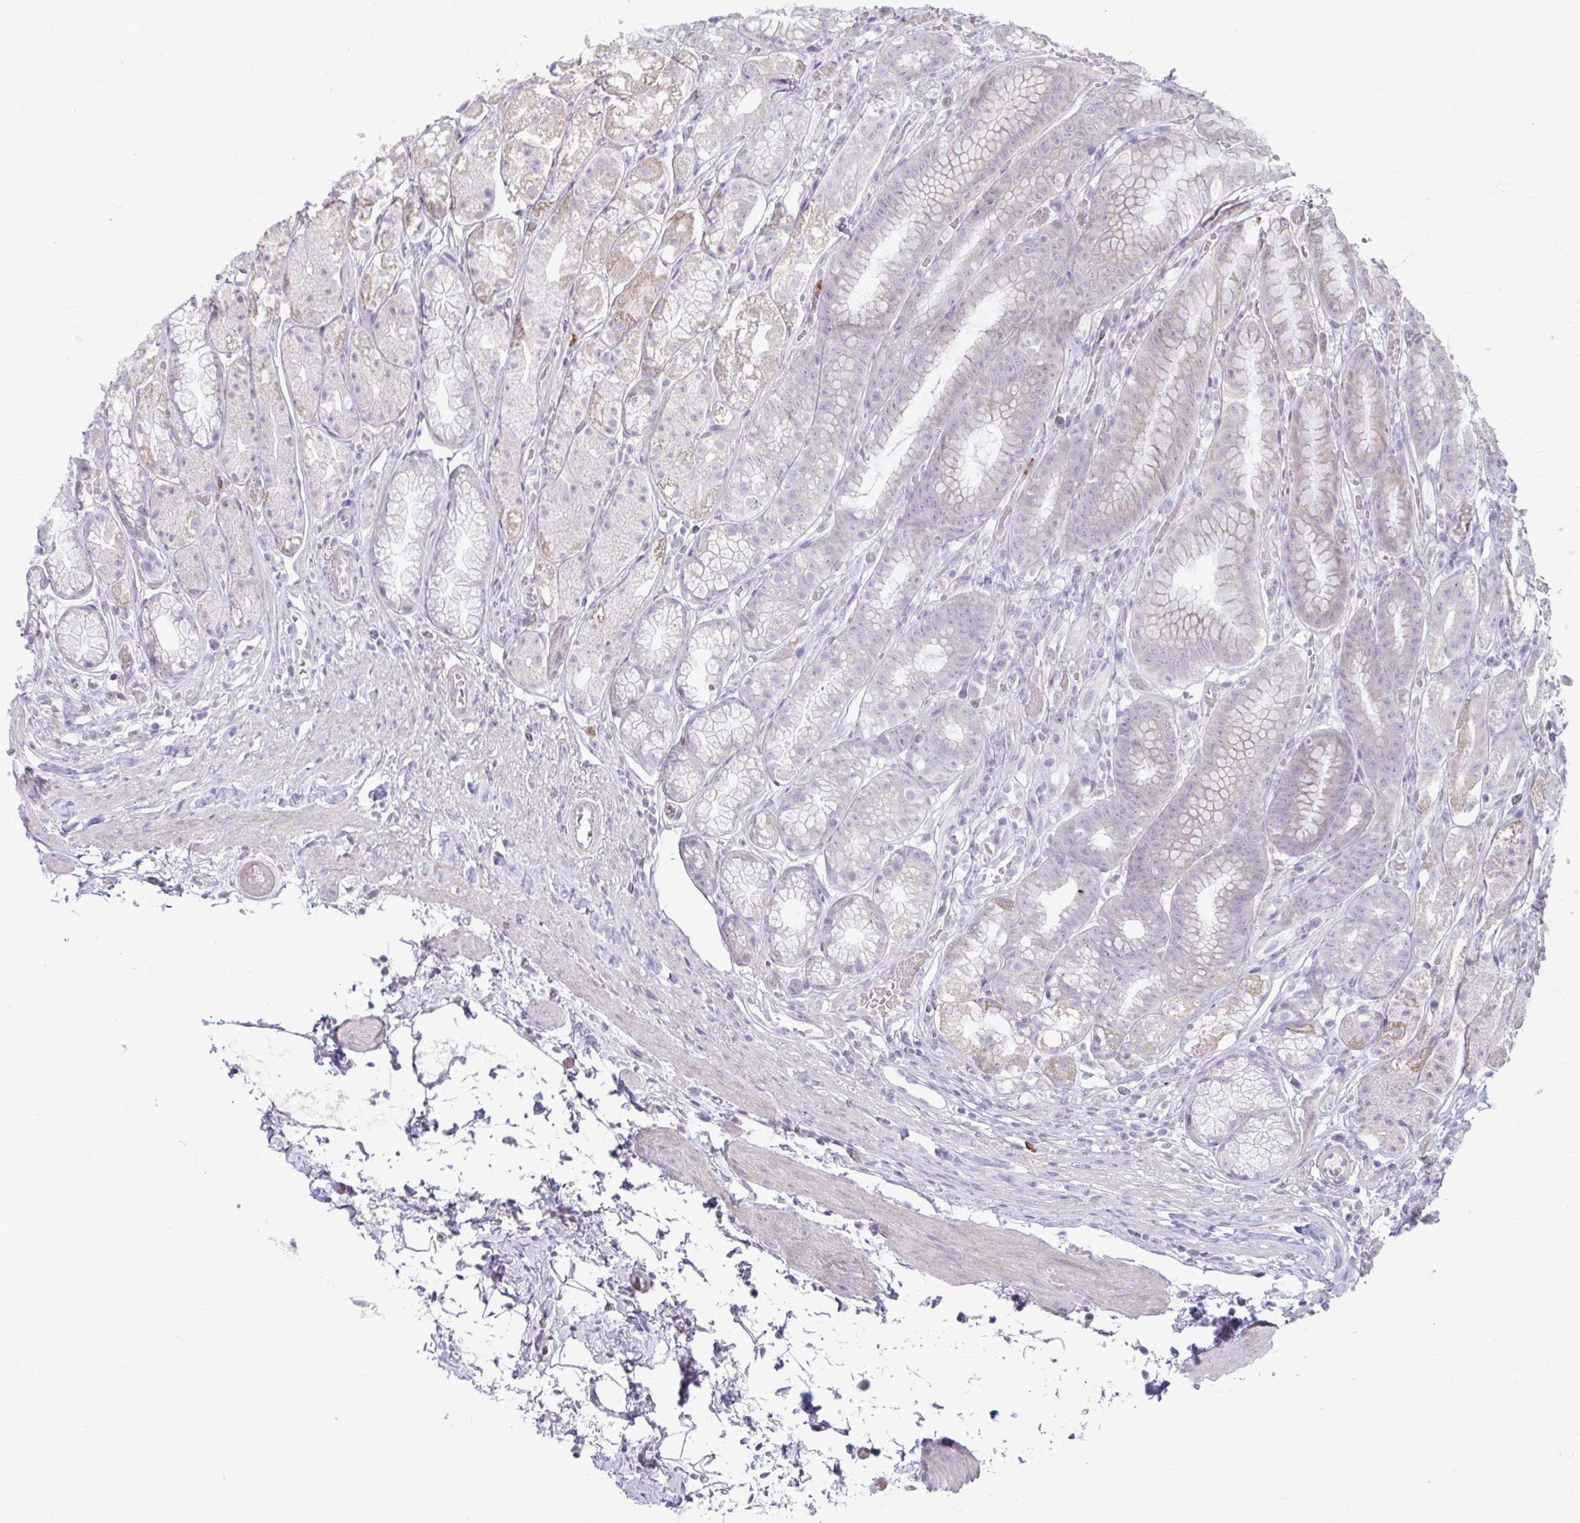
{"staining": {"intensity": "weak", "quantity": "<25%", "location": "cytoplasmic/membranous"}, "tissue": "stomach", "cell_type": "Glandular cells", "image_type": "normal", "snomed": [{"axis": "morphology", "description": "Normal tissue, NOS"}, {"axis": "topography", "description": "Smooth muscle"}, {"axis": "topography", "description": "Stomach"}], "caption": "This is an immunohistochemistry histopathology image of benign stomach. There is no expression in glandular cells.", "gene": "MSMO1", "patient": {"sex": "male", "age": 70}}